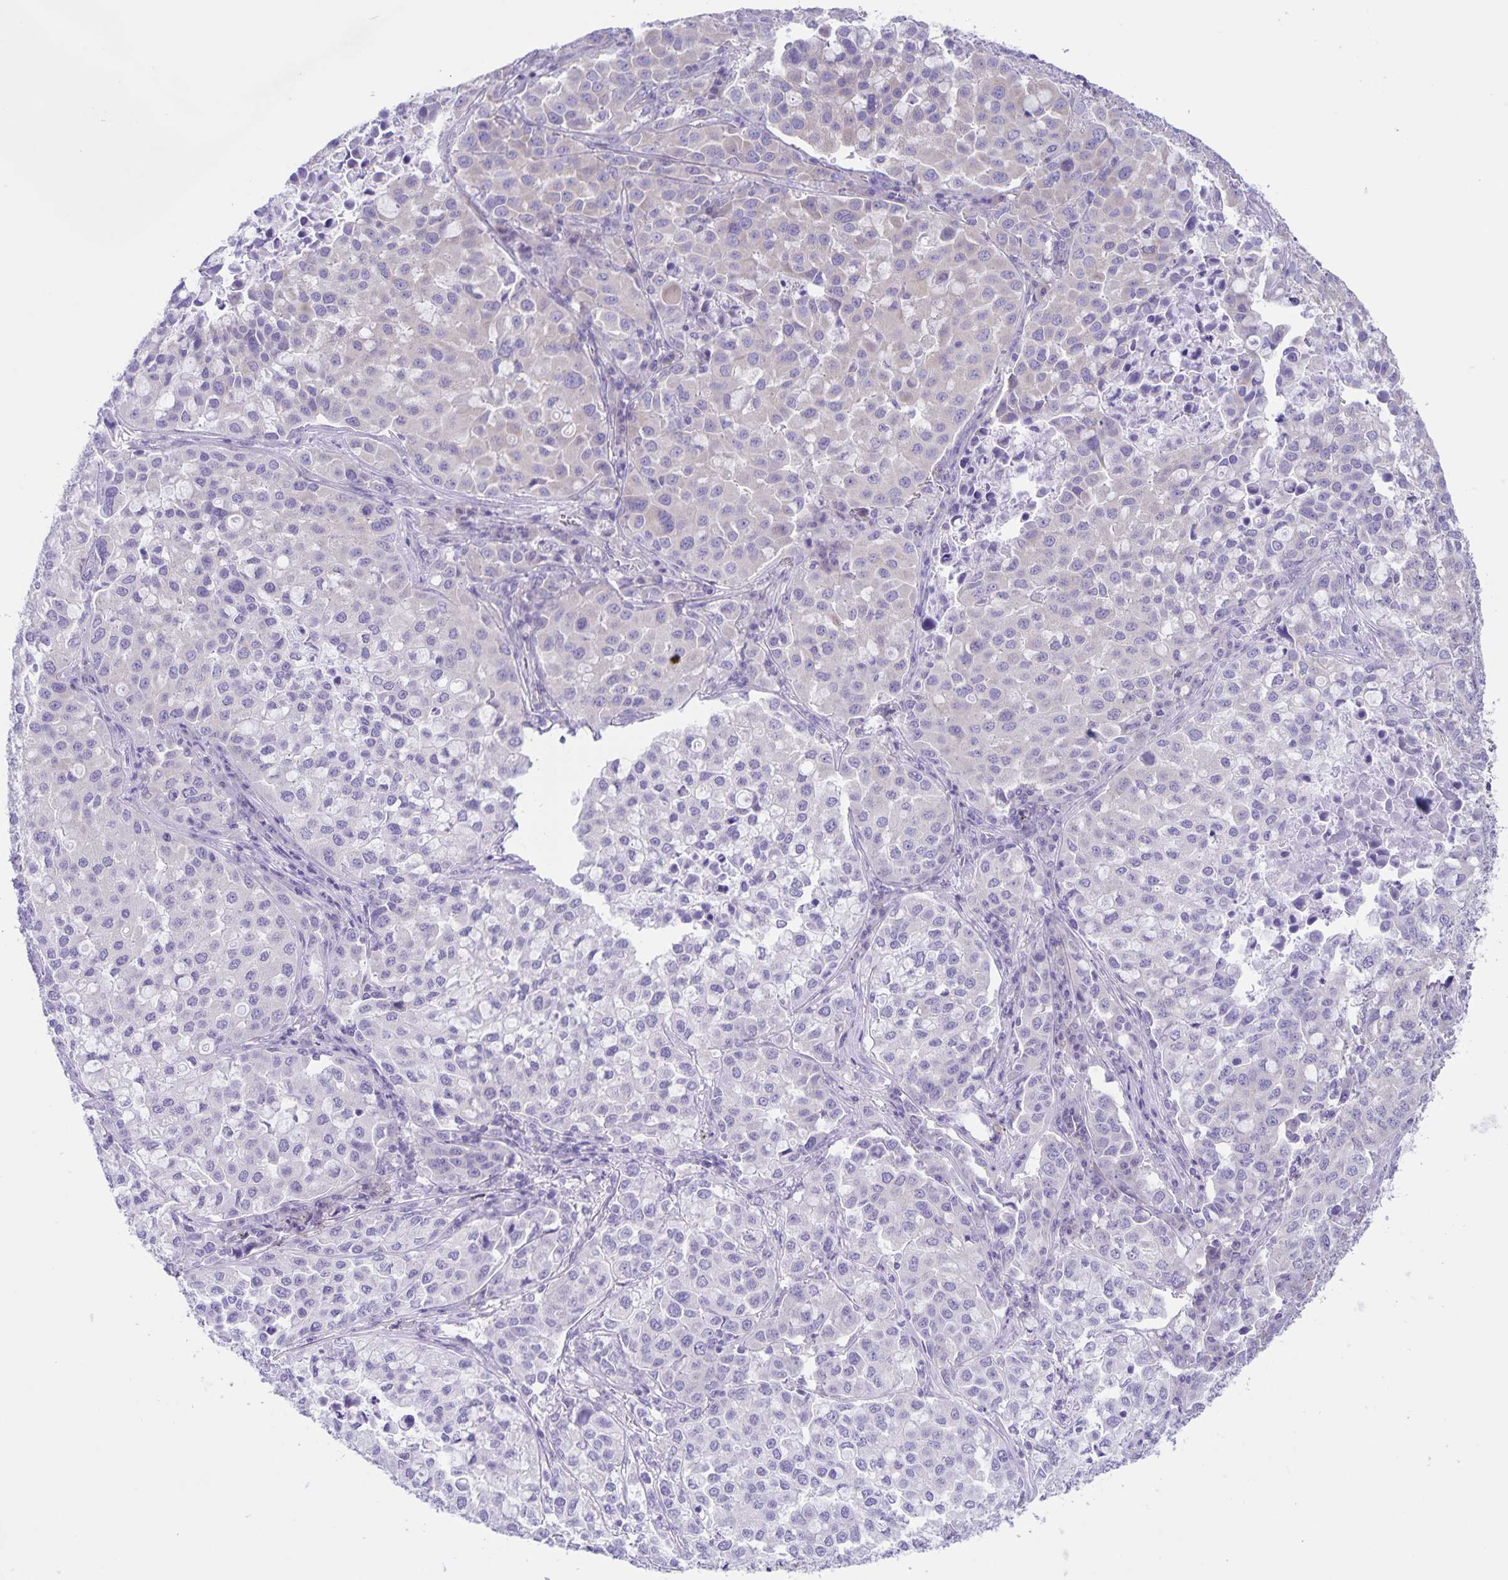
{"staining": {"intensity": "negative", "quantity": "none", "location": "none"}, "tissue": "lung cancer", "cell_type": "Tumor cells", "image_type": "cancer", "snomed": [{"axis": "morphology", "description": "Adenocarcinoma, NOS"}, {"axis": "morphology", "description": "Adenocarcinoma, metastatic, NOS"}, {"axis": "topography", "description": "Lymph node"}, {"axis": "topography", "description": "Lung"}], "caption": "The immunohistochemistry (IHC) image has no significant positivity in tumor cells of lung metastatic adenocarcinoma tissue. Nuclei are stained in blue.", "gene": "CAPSL", "patient": {"sex": "female", "age": 65}}